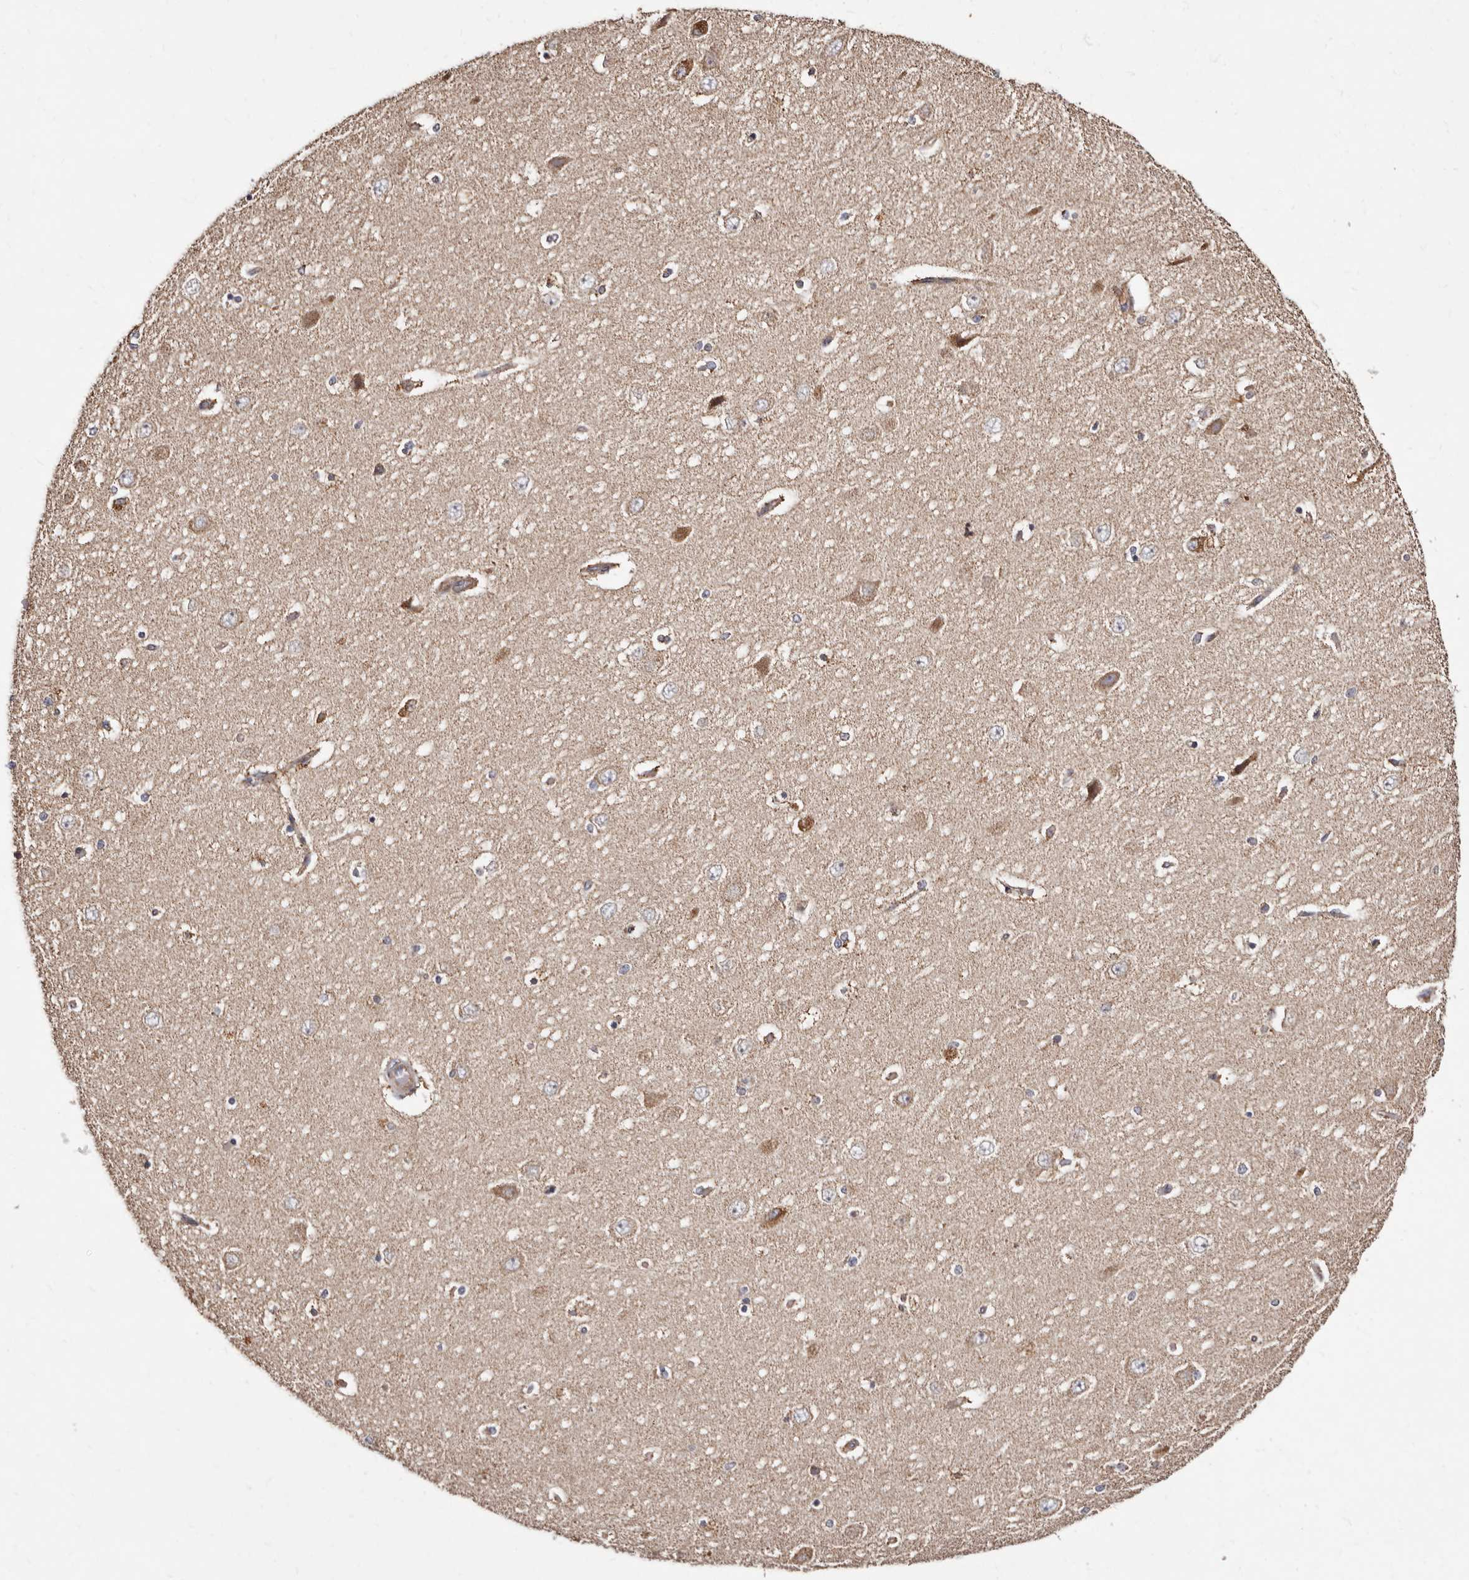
{"staining": {"intensity": "moderate", "quantity": "<25%", "location": "cytoplasmic/membranous"}, "tissue": "hippocampus", "cell_type": "Glial cells", "image_type": "normal", "snomed": [{"axis": "morphology", "description": "Normal tissue, NOS"}, {"axis": "topography", "description": "Hippocampus"}], "caption": "Protein staining exhibits moderate cytoplasmic/membranous staining in about <25% of glial cells in unremarkable hippocampus. Immunohistochemistry (ihc) stains the protein in brown and the nuclei are stained blue.", "gene": "LUZP1", "patient": {"sex": "female", "age": 54}}